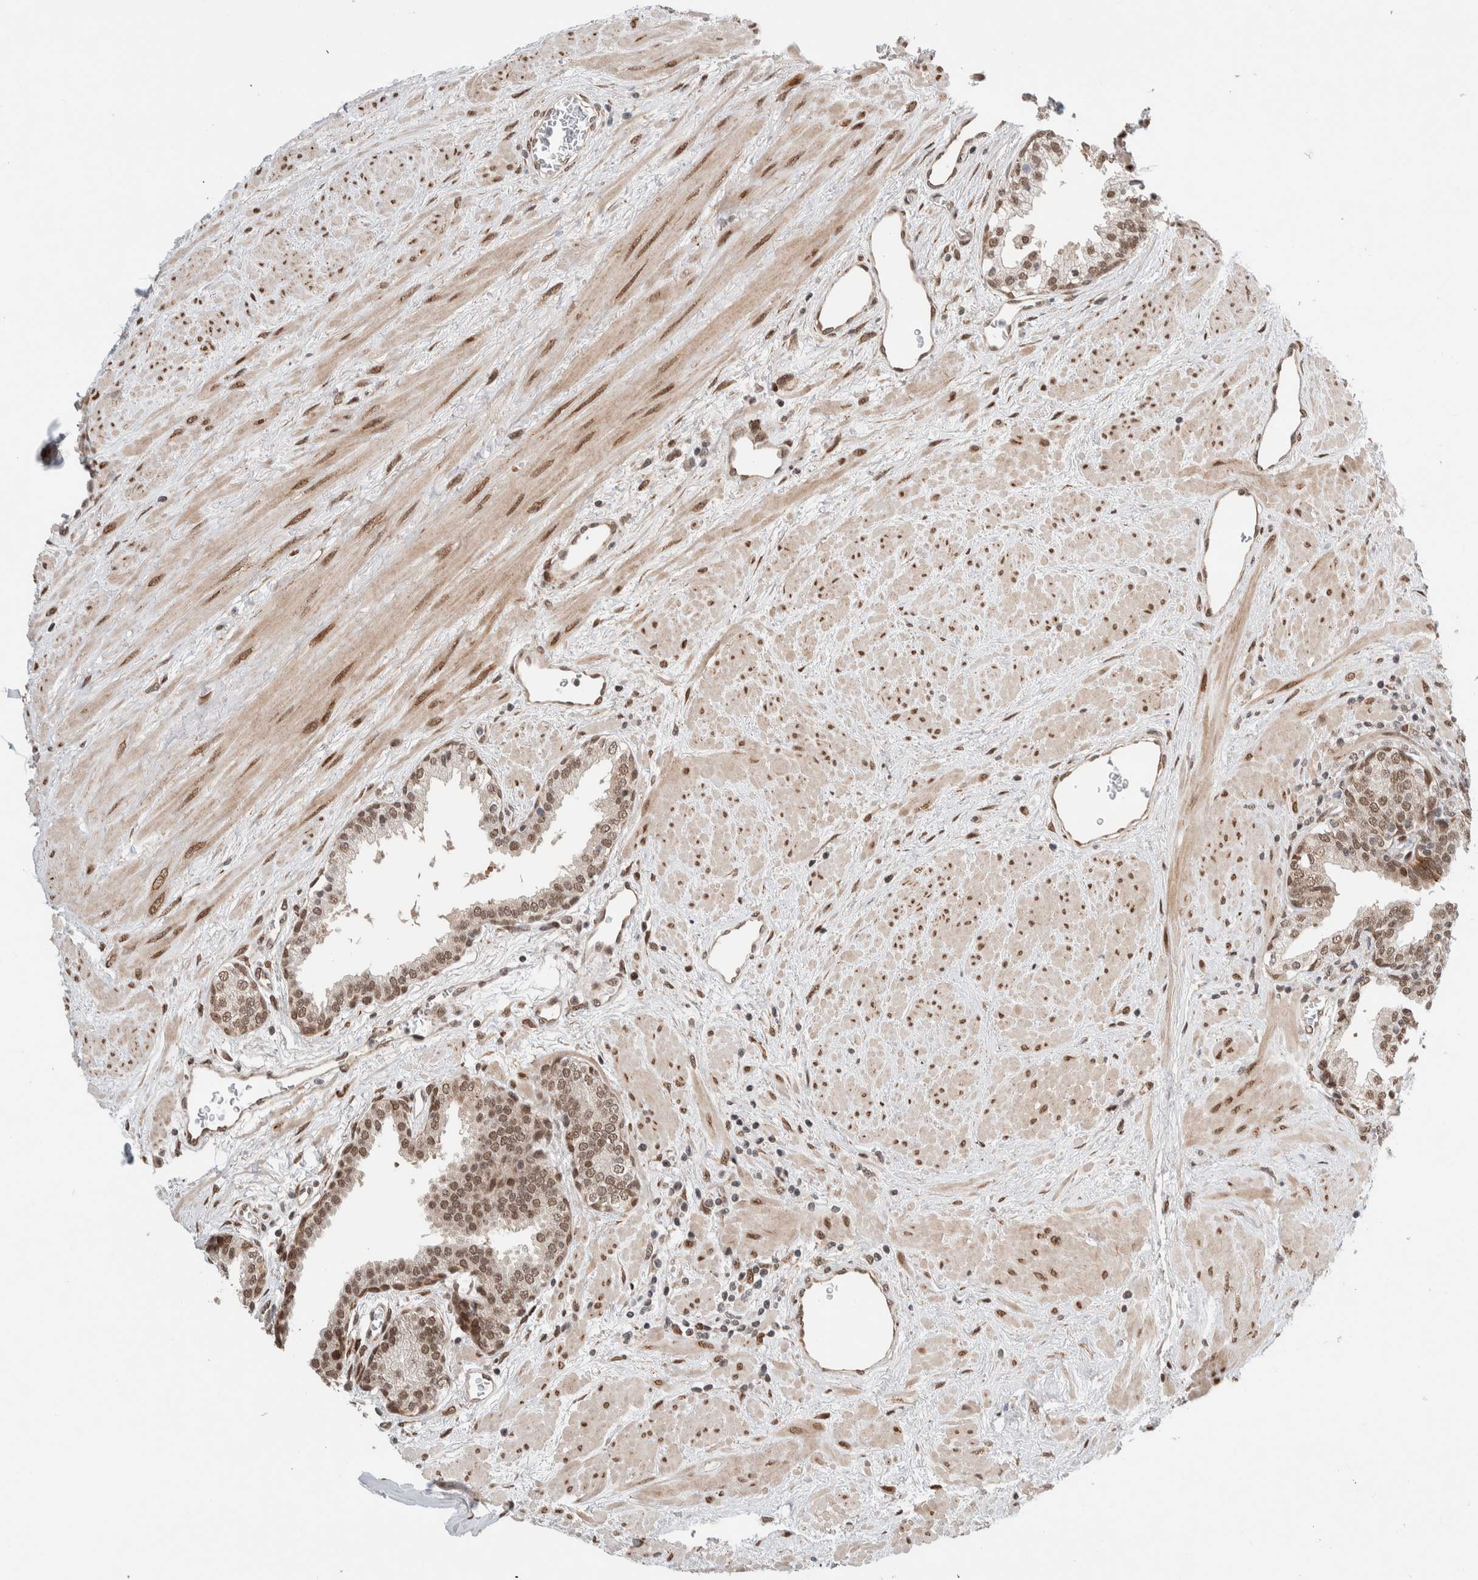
{"staining": {"intensity": "moderate", "quantity": ">75%", "location": "nuclear"}, "tissue": "prostate", "cell_type": "Glandular cells", "image_type": "normal", "snomed": [{"axis": "morphology", "description": "Normal tissue, NOS"}, {"axis": "topography", "description": "Prostate"}], "caption": "IHC (DAB (3,3'-diaminobenzidine)) staining of benign human prostate exhibits moderate nuclear protein positivity in approximately >75% of glandular cells.", "gene": "TNRC18", "patient": {"sex": "male", "age": 51}}